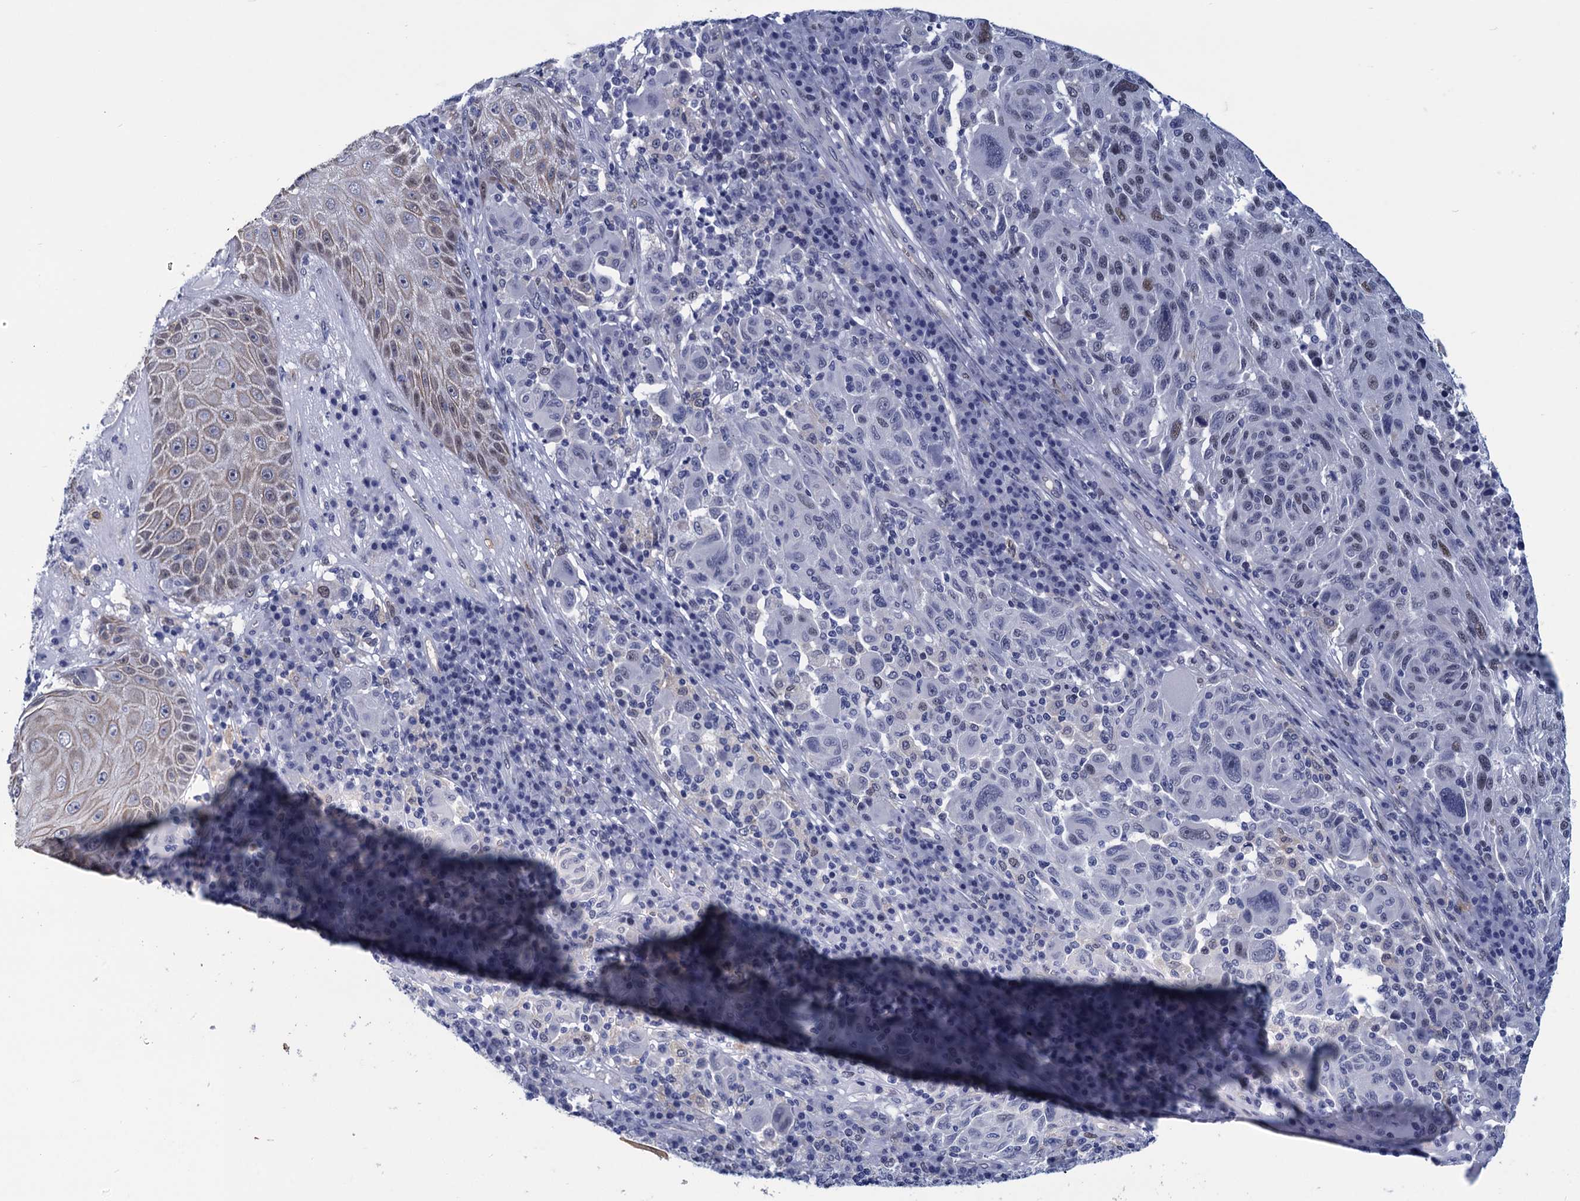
{"staining": {"intensity": "weak", "quantity": "<25%", "location": "nuclear"}, "tissue": "melanoma", "cell_type": "Tumor cells", "image_type": "cancer", "snomed": [{"axis": "morphology", "description": "Malignant melanoma, NOS"}, {"axis": "topography", "description": "Skin"}], "caption": "The histopathology image reveals no staining of tumor cells in melanoma. (Stains: DAB immunohistochemistry with hematoxylin counter stain, Microscopy: brightfield microscopy at high magnification).", "gene": "GINS3", "patient": {"sex": "male", "age": 53}}